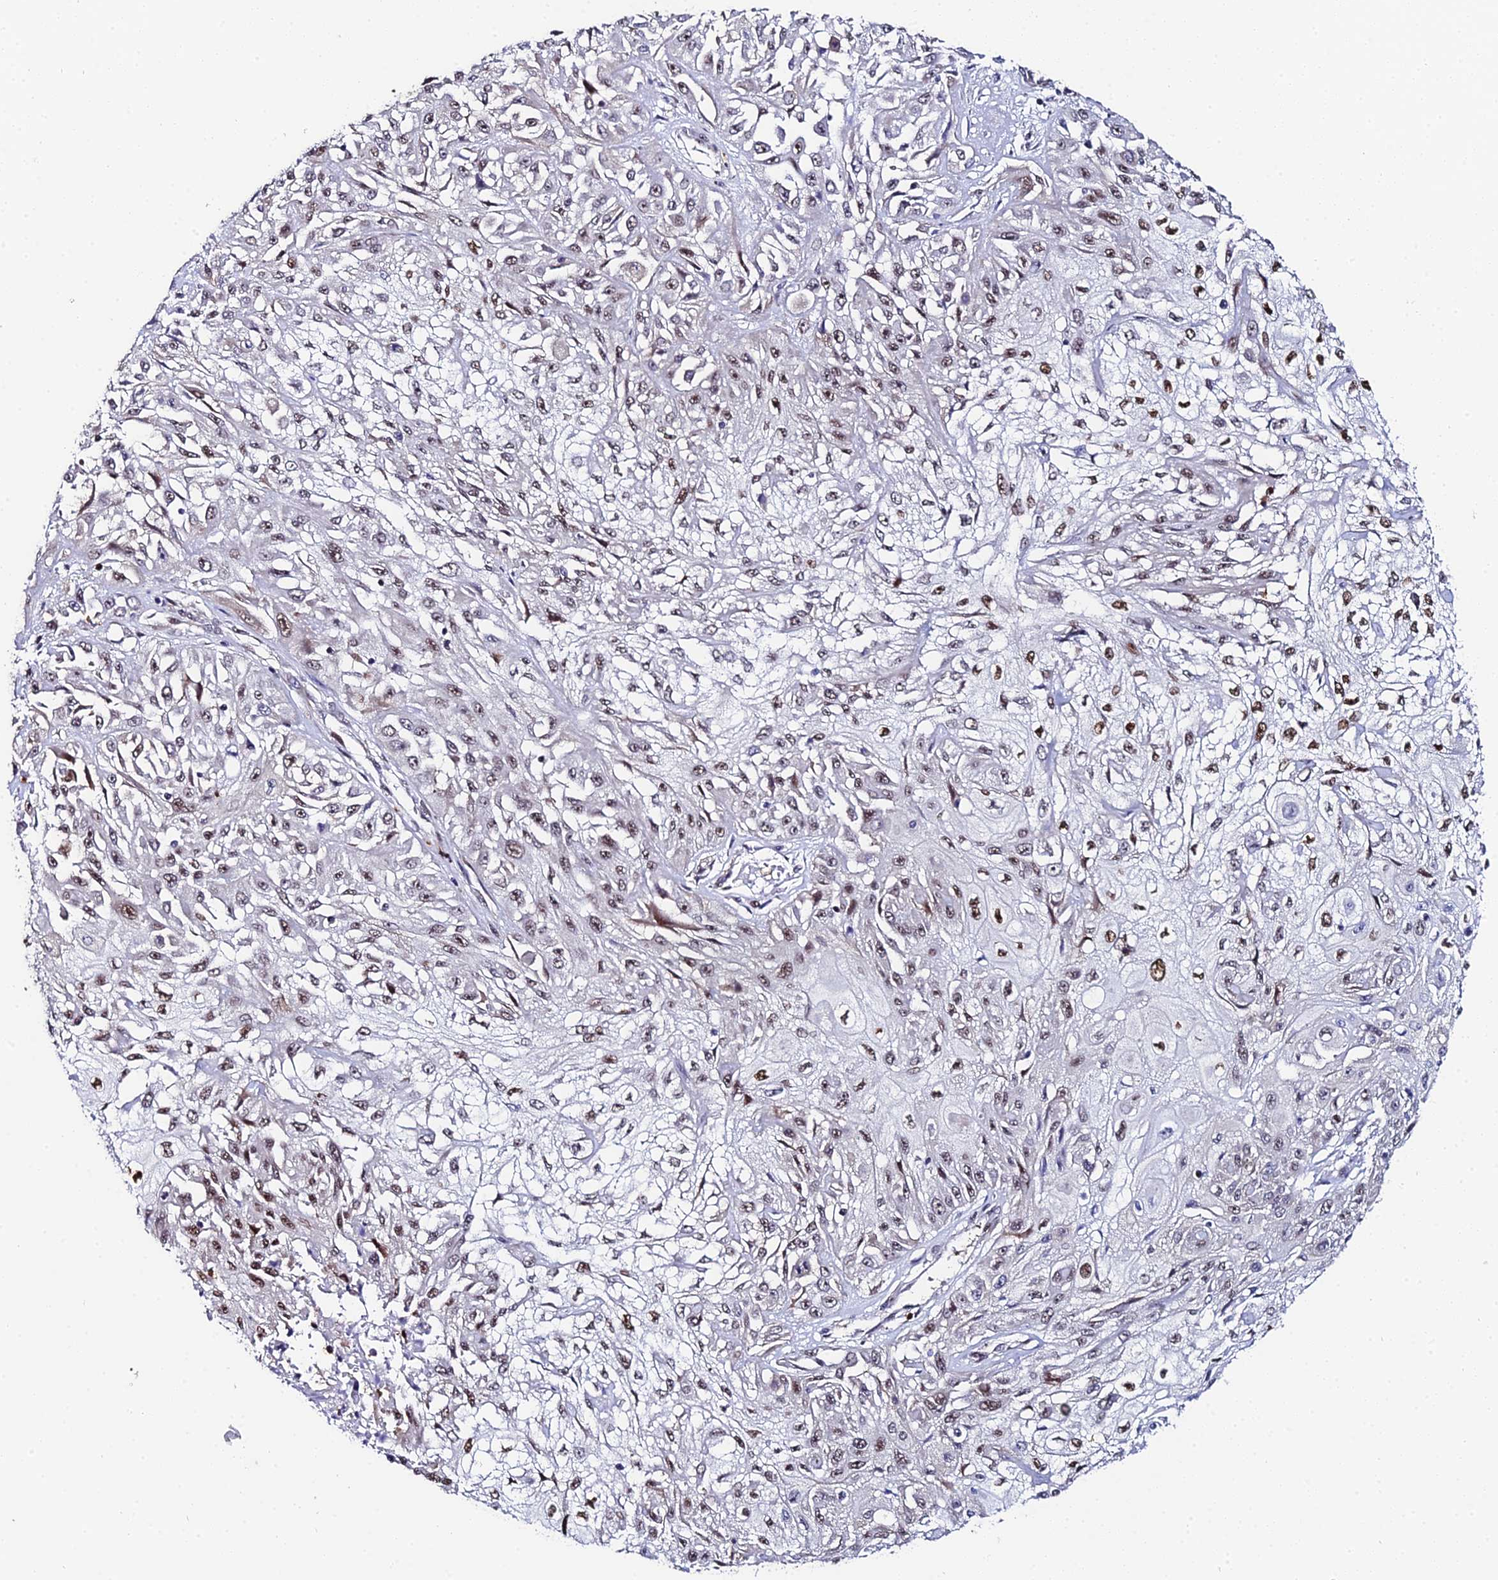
{"staining": {"intensity": "moderate", "quantity": ">75%", "location": "nuclear"}, "tissue": "skin cancer", "cell_type": "Tumor cells", "image_type": "cancer", "snomed": [{"axis": "morphology", "description": "Squamous cell carcinoma, NOS"}, {"axis": "morphology", "description": "Squamous cell carcinoma, metastatic, NOS"}, {"axis": "topography", "description": "Skin"}, {"axis": "topography", "description": "Lymph node"}], "caption": "Immunohistochemistry (IHC) of human skin metastatic squamous cell carcinoma exhibits medium levels of moderate nuclear staining in about >75% of tumor cells. (DAB IHC, brown staining for protein, blue staining for nuclei).", "gene": "TIFA", "patient": {"sex": "male", "age": 75}}